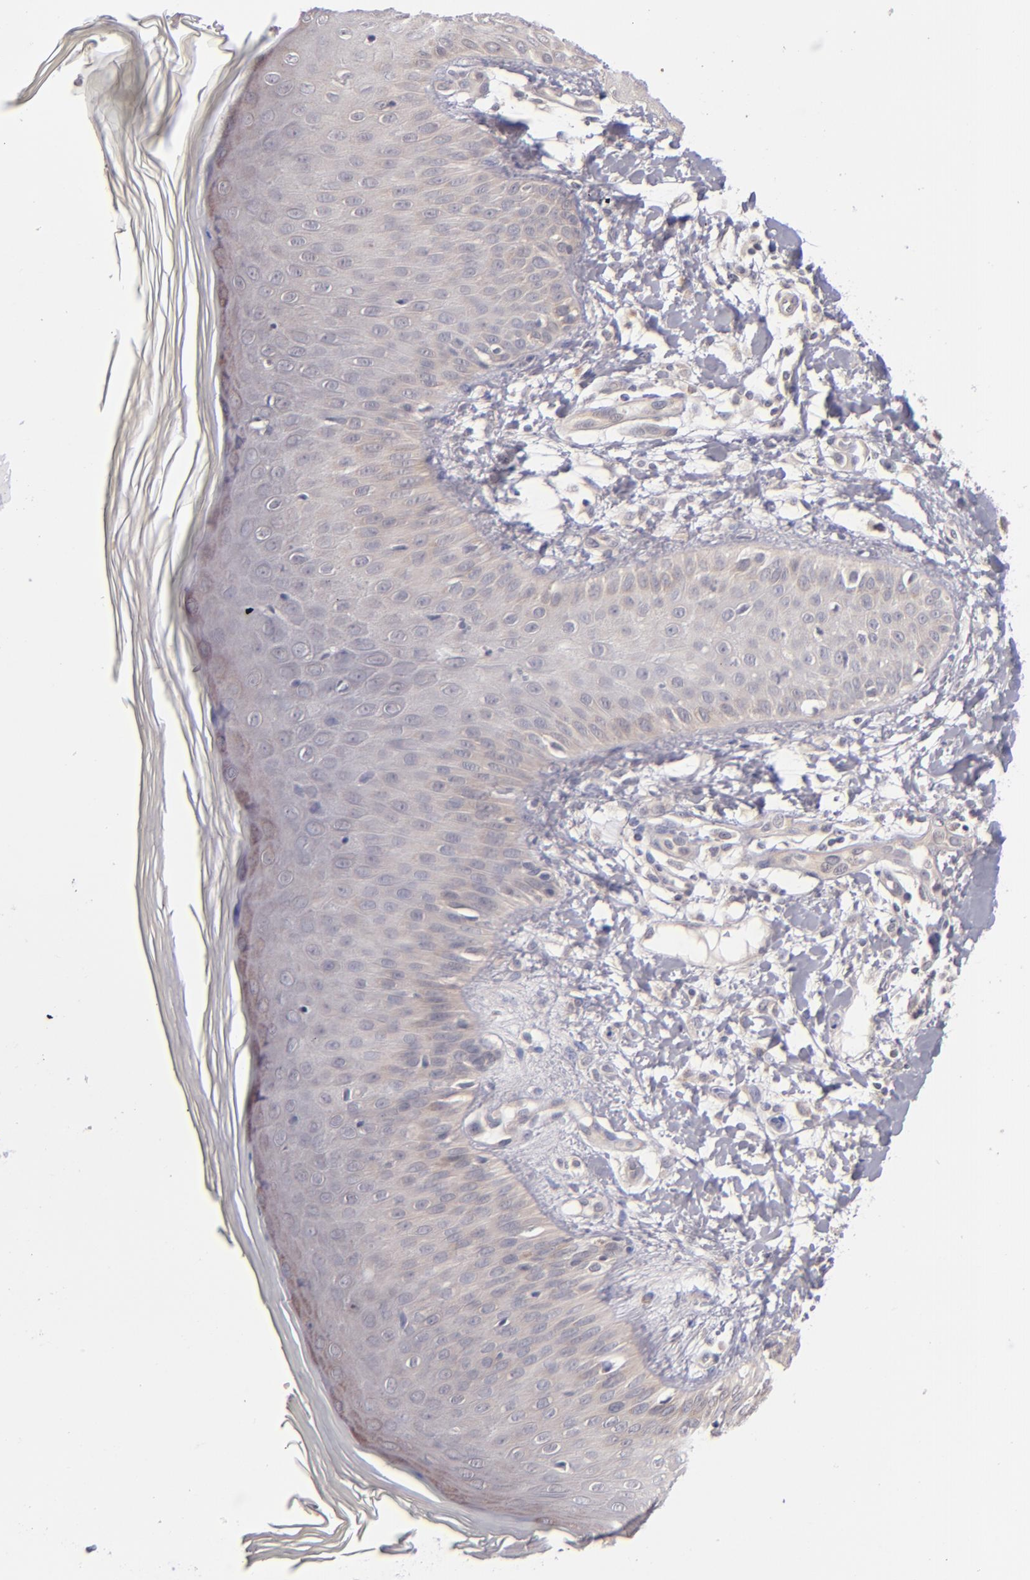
{"staining": {"intensity": "weak", "quantity": "25%-75%", "location": "cytoplasmic/membranous"}, "tissue": "skin", "cell_type": "Epidermal cells", "image_type": "normal", "snomed": [{"axis": "morphology", "description": "Normal tissue, NOS"}, {"axis": "morphology", "description": "Inflammation, NOS"}, {"axis": "topography", "description": "Soft tissue"}, {"axis": "topography", "description": "Anal"}], "caption": "This is a photomicrograph of immunohistochemistry (IHC) staining of unremarkable skin, which shows weak staining in the cytoplasmic/membranous of epidermal cells.", "gene": "TSC2", "patient": {"sex": "female", "age": 15}}